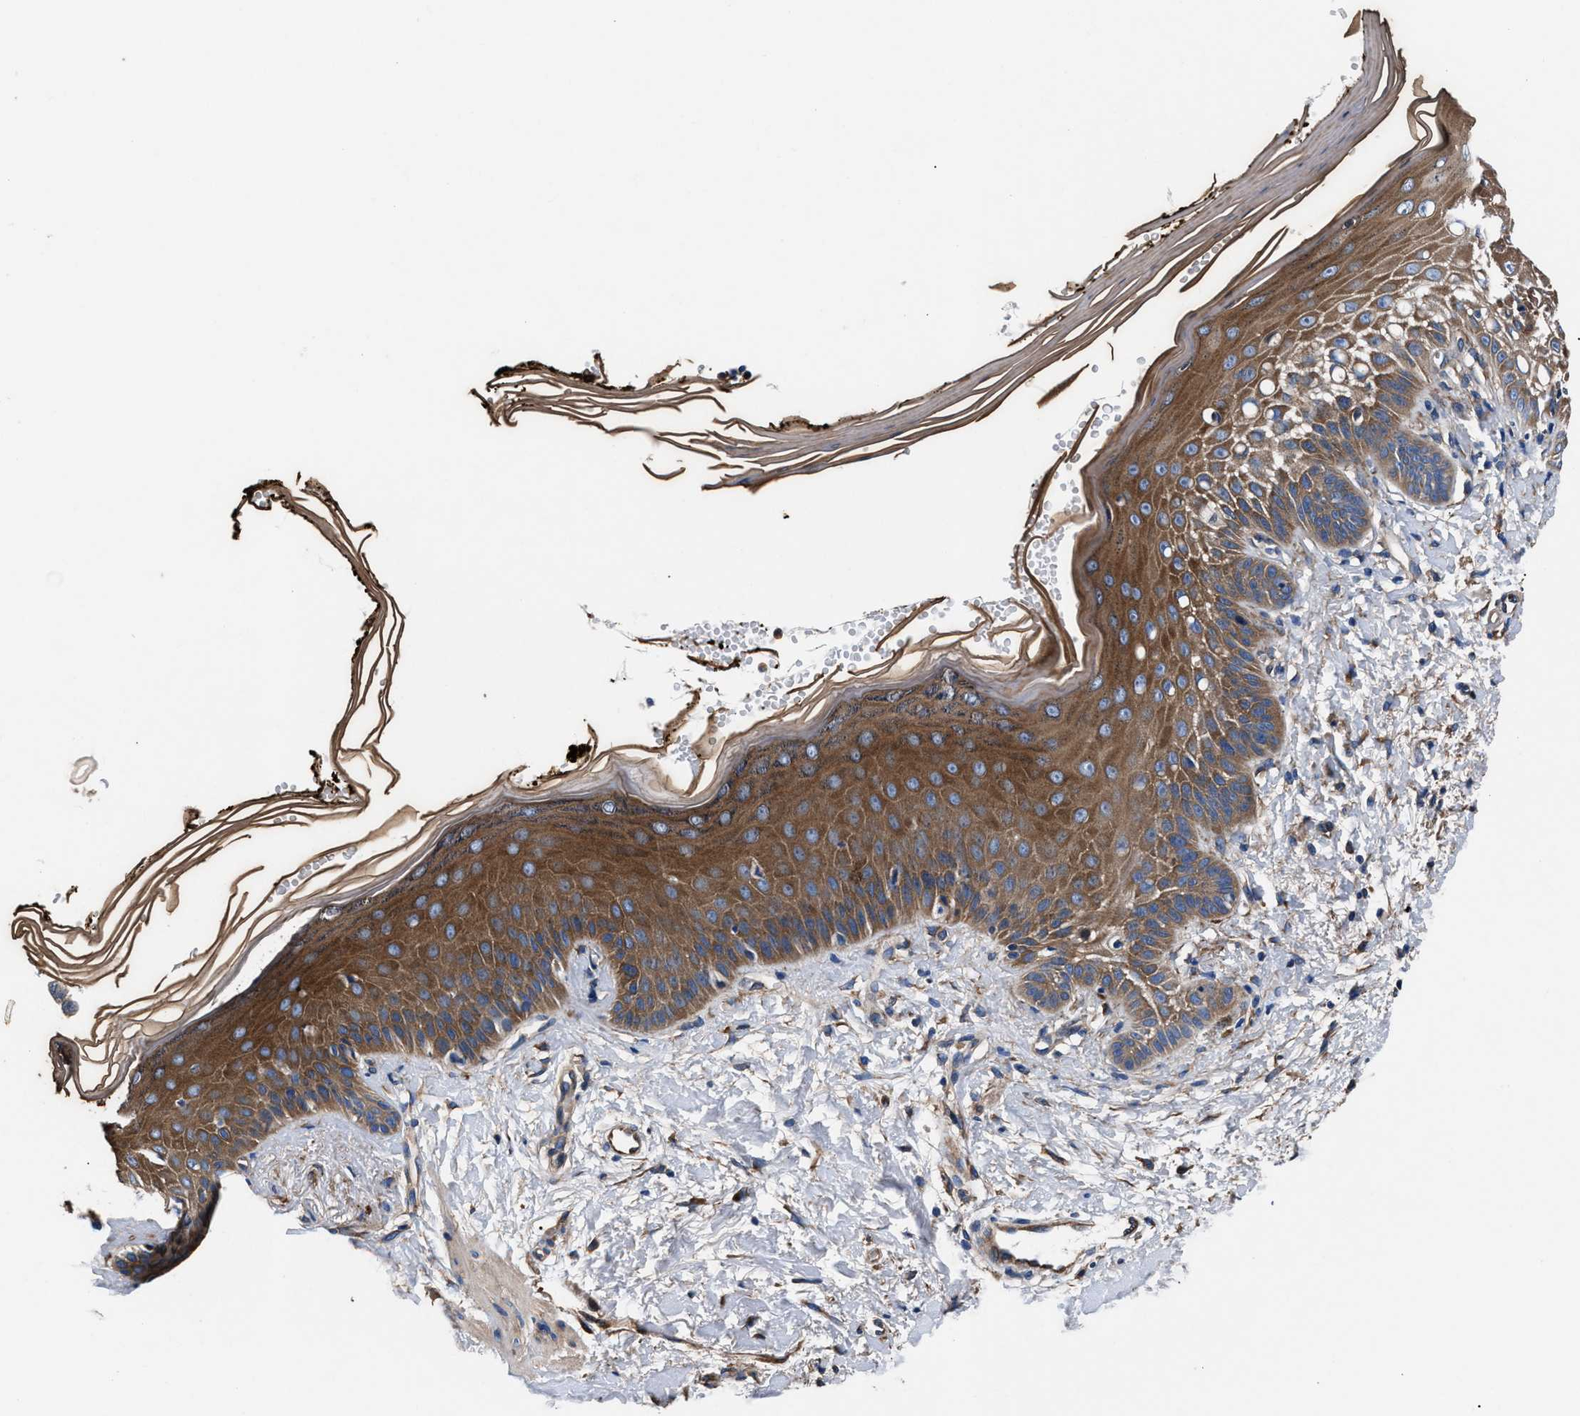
{"staining": {"intensity": "moderate", "quantity": ">75%", "location": "cytoplasmic/membranous"}, "tissue": "skin", "cell_type": "Fibroblasts", "image_type": "normal", "snomed": [{"axis": "morphology", "description": "Normal tissue, NOS"}, {"axis": "topography", "description": "Skin"}, {"axis": "topography", "description": "Peripheral nerve tissue"}], "caption": "Skin stained with DAB (3,3'-diaminobenzidine) immunohistochemistry (IHC) demonstrates medium levels of moderate cytoplasmic/membranous expression in about >75% of fibroblasts.", "gene": "SH3GL1", "patient": {"sex": "male", "age": 24}}